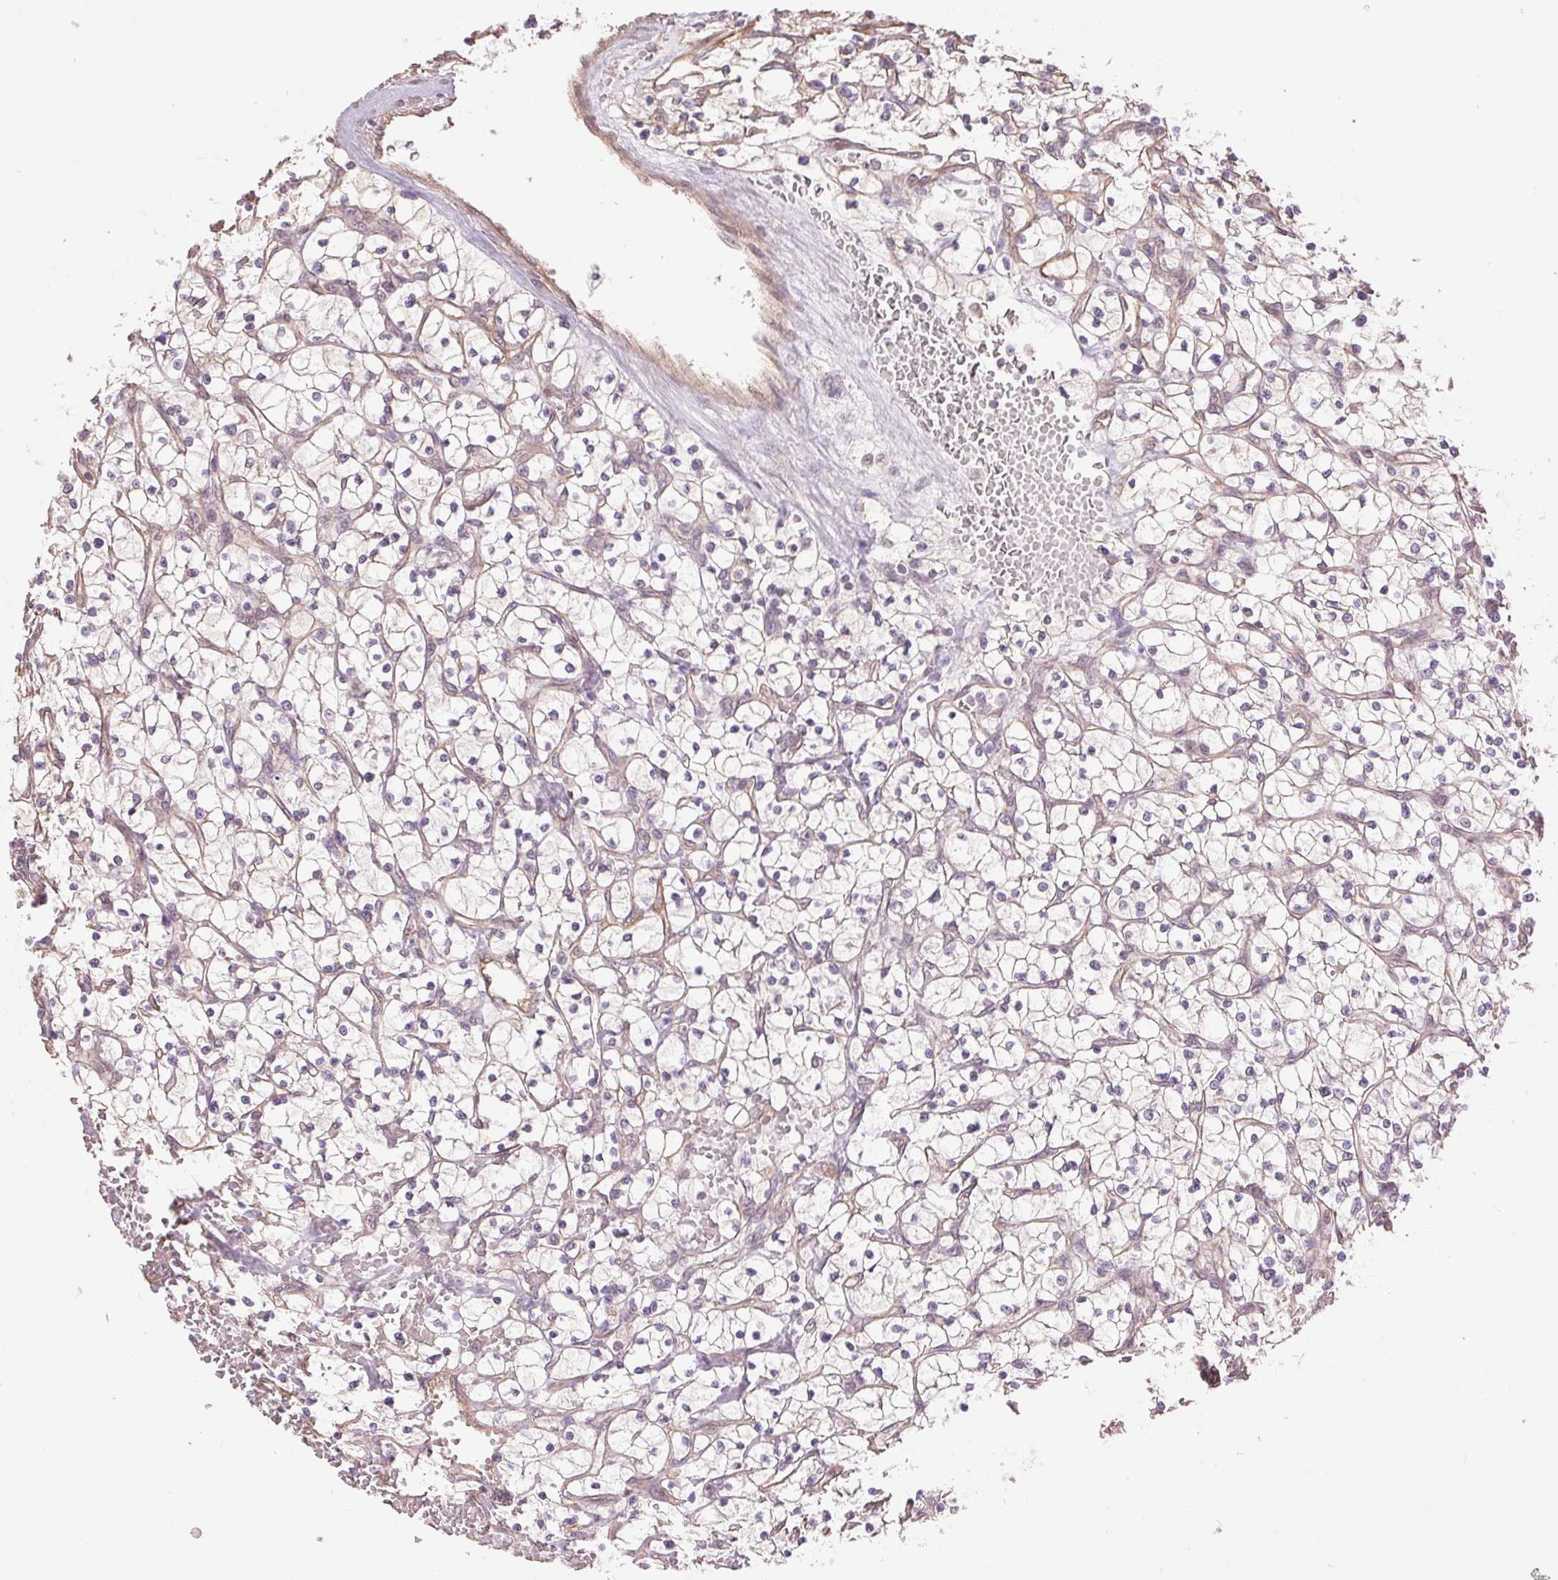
{"staining": {"intensity": "negative", "quantity": "none", "location": "none"}, "tissue": "renal cancer", "cell_type": "Tumor cells", "image_type": "cancer", "snomed": [{"axis": "morphology", "description": "Adenocarcinoma, NOS"}, {"axis": "topography", "description": "Kidney"}], "caption": "Tumor cells show no significant positivity in renal cancer.", "gene": "PALM", "patient": {"sex": "female", "age": 64}}